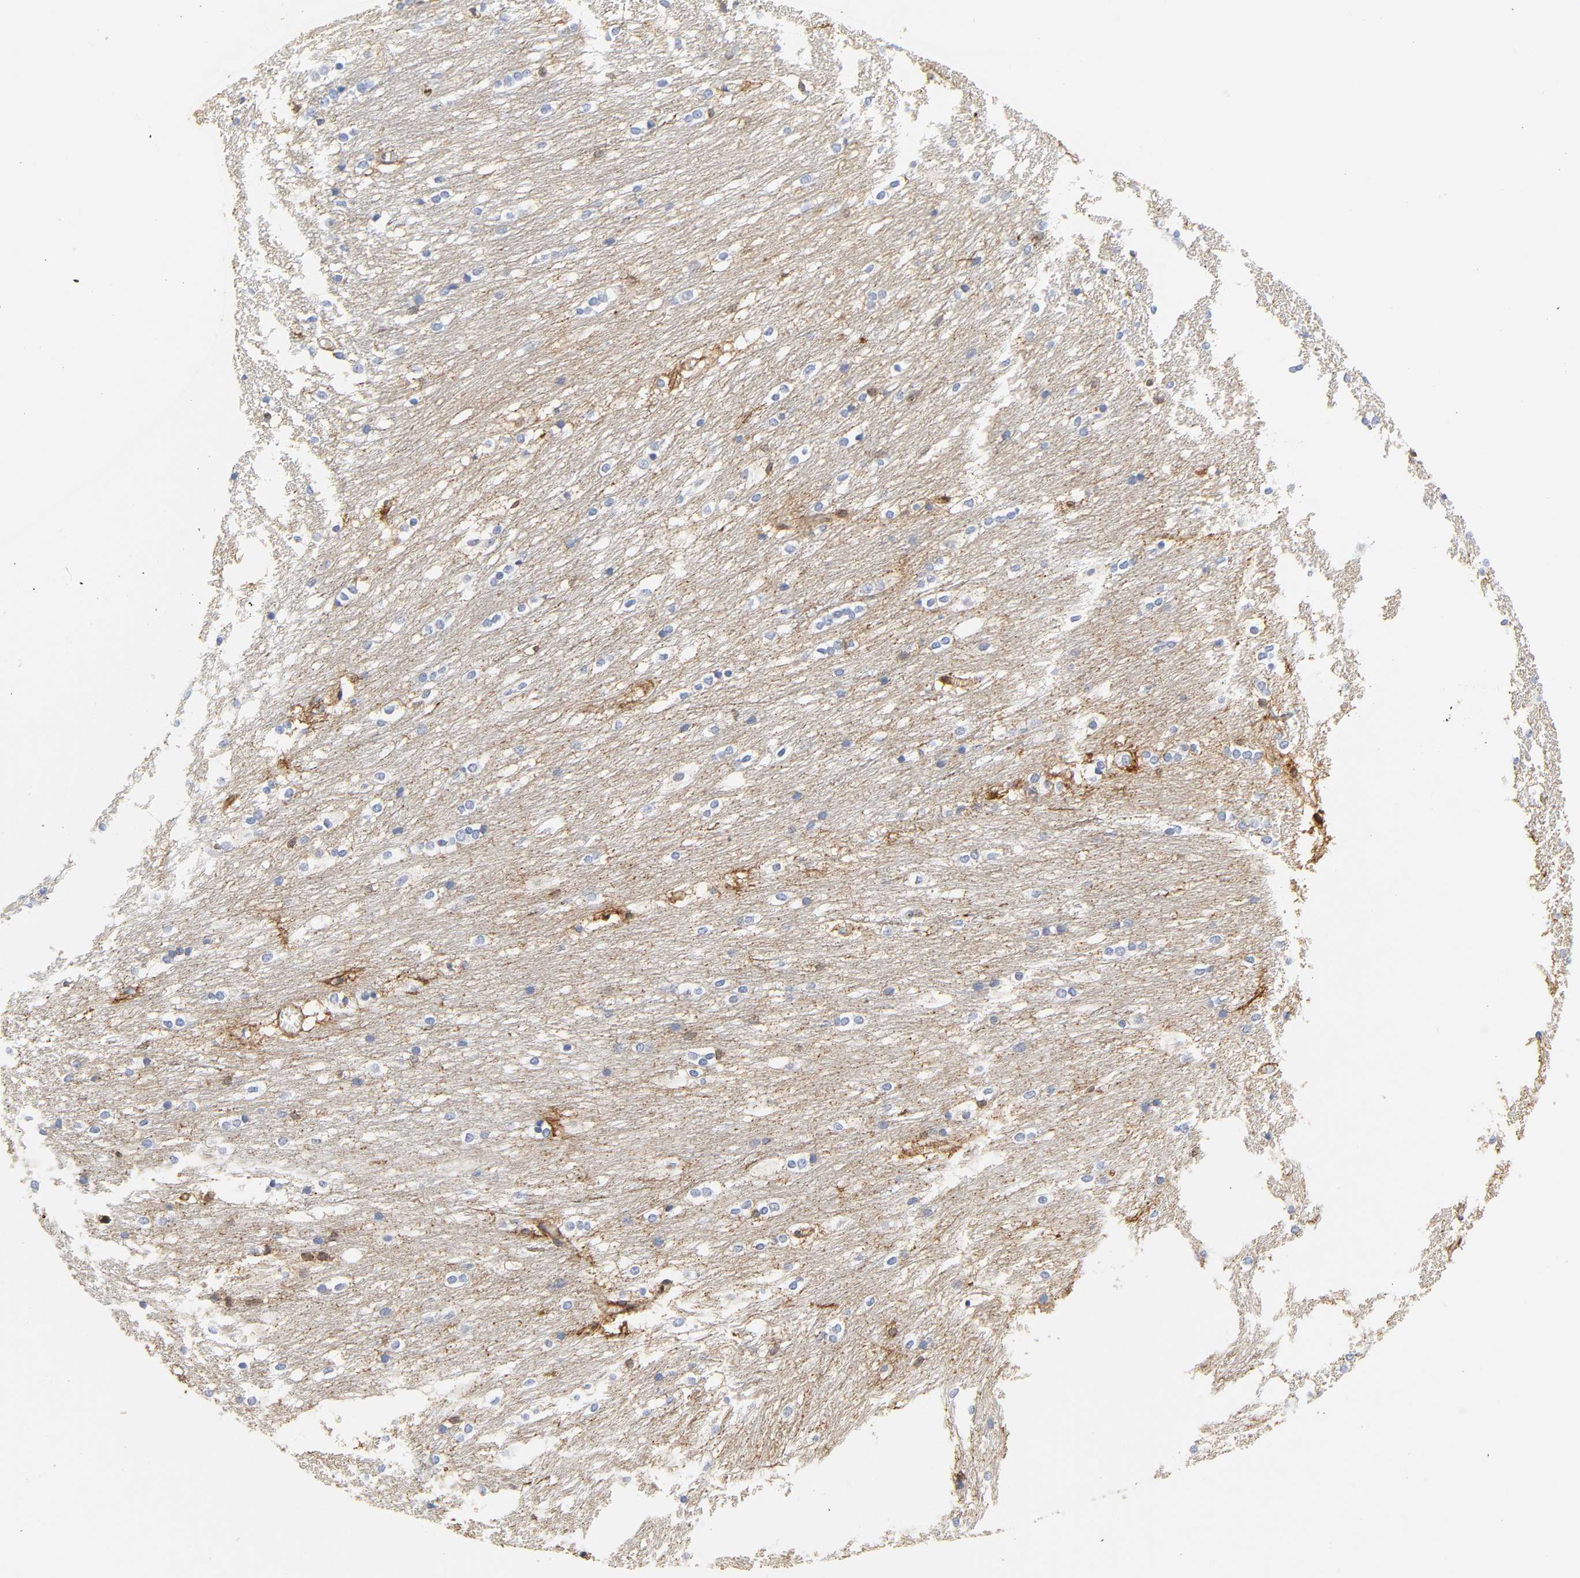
{"staining": {"intensity": "moderate", "quantity": "<25%", "location": "cytoplasmic/membranous"}, "tissue": "caudate", "cell_type": "Glial cells", "image_type": "normal", "snomed": [{"axis": "morphology", "description": "Normal tissue, NOS"}, {"axis": "topography", "description": "Lateral ventricle wall"}], "caption": "Benign caudate was stained to show a protein in brown. There is low levels of moderate cytoplasmic/membranous expression in approximately <25% of glial cells.", "gene": "ANXA11", "patient": {"sex": "female", "age": 19}}